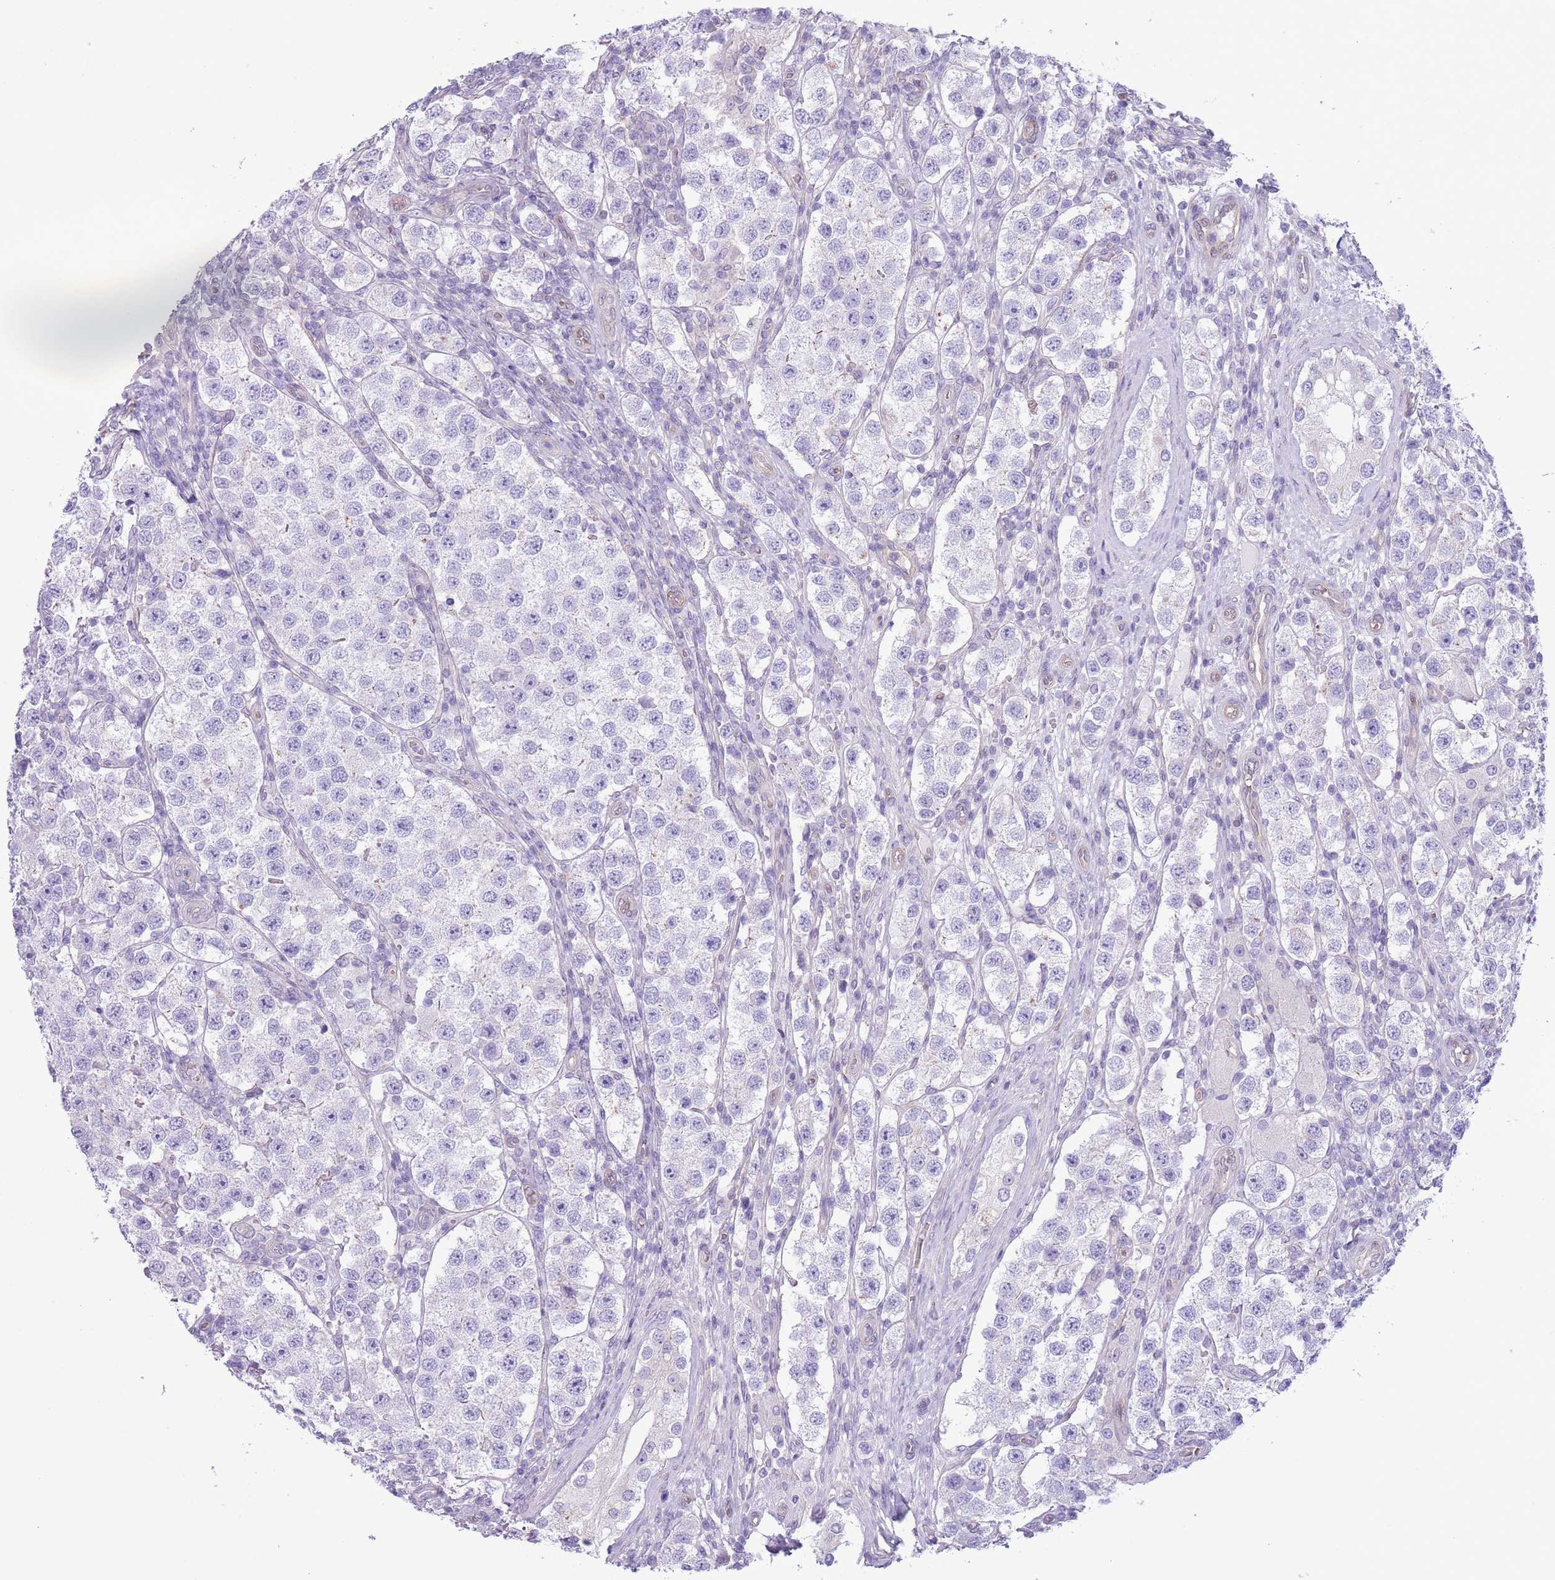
{"staining": {"intensity": "negative", "quantity": "none", "location": "none"}, "tissue": "testis cancer", "cell_type": "Tumor cells", "image_type": "cancer", "snomed": [{"axis": "morphology", "description": "Seminoma, NOS"}, {"axis": "topography", "description": "Testis"}], "caption": "High magnification brightfield microscopy of testis cancer stained with DAB (brown) and counterstained with hematoxylin (blue): tumor cells show no significant expression.", "gene": "RBP3", "patient": {"sex": "male", "age": 37}}